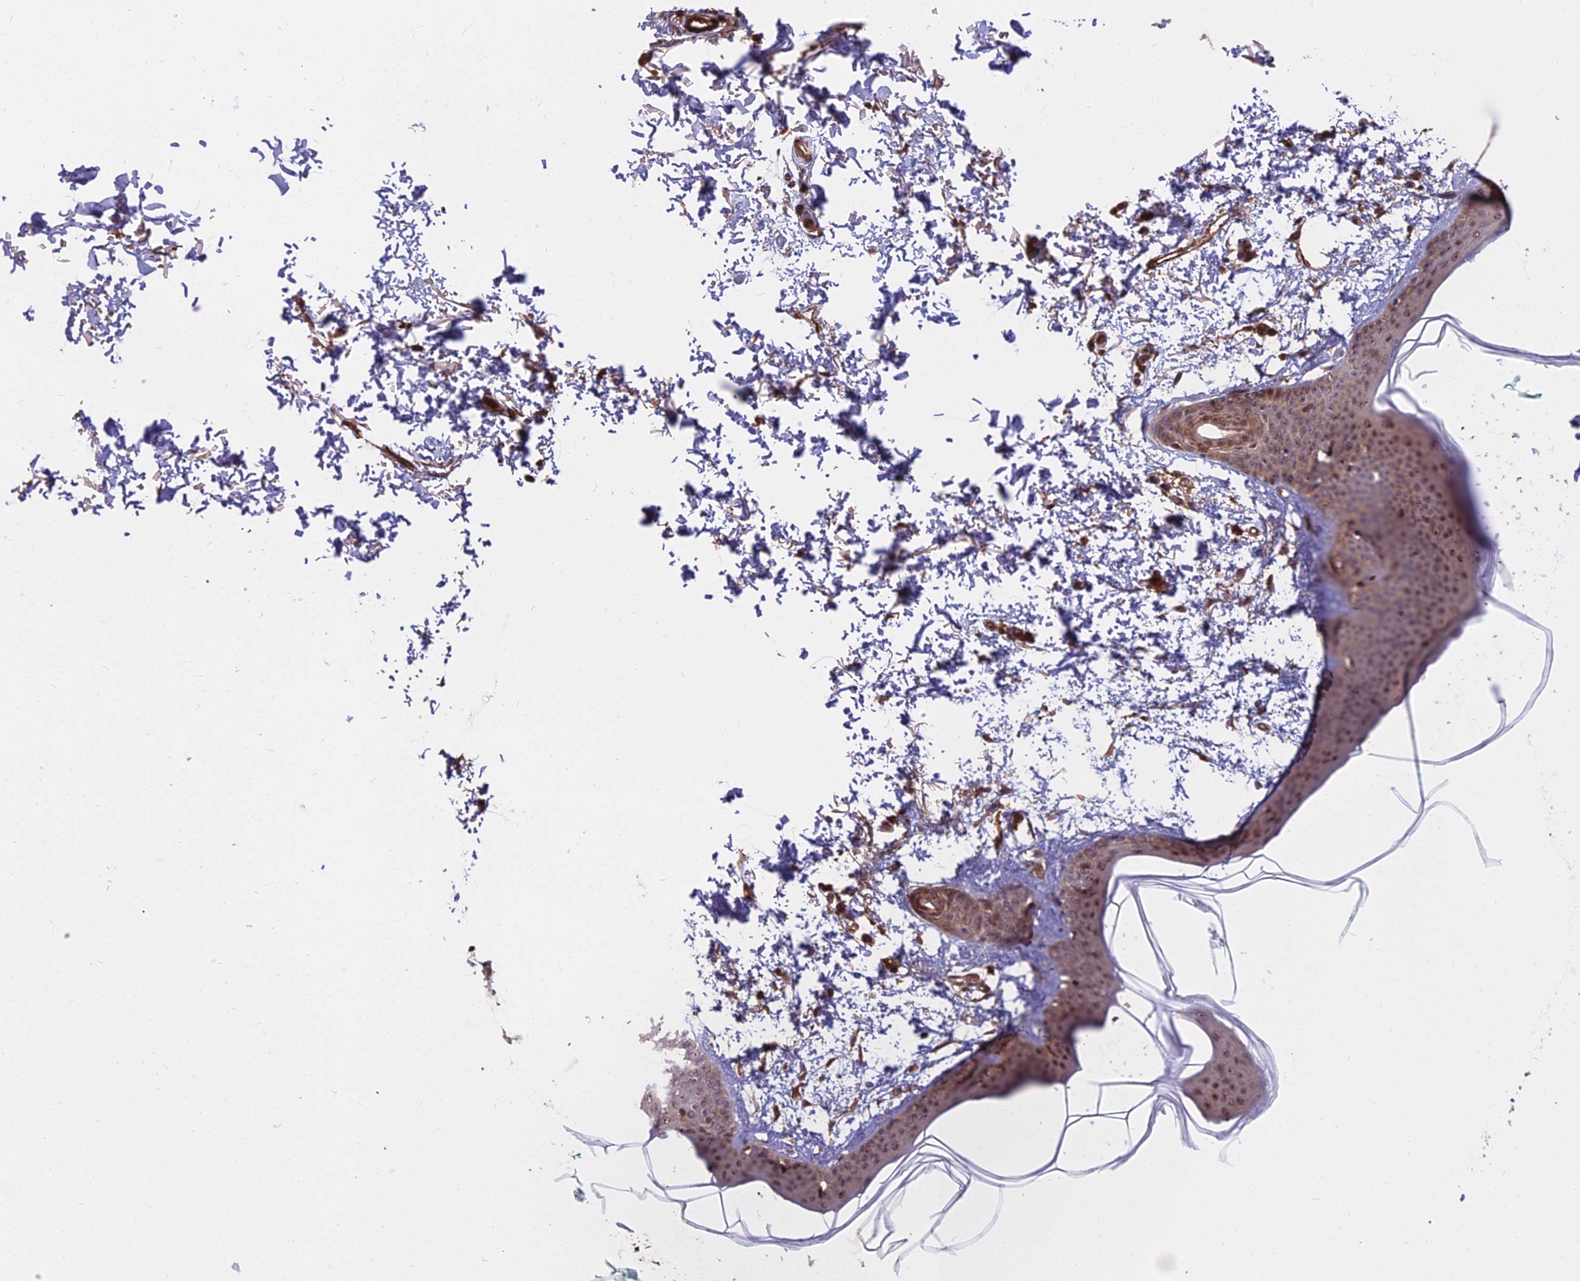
{"staining": {"intensity": "moderate", "quantity": ">75%", "location": "cytoplasmic/membranous,nuclear"}, "tissue": "skin", "cell_type": "Fibroblasts", "image_type": "normal", "snomed": [{"axis": "morphology", "description": "Normal tissue, NOS"}, {"axis": "topography", "description": "Skin"}], "caption": "Immunohistochemical staining of unremarkable skin demonstrates medium levels of moderate cytoplasmic/membranous,nuclear positivity in approximately >75% of fibroblasts. (brown staining indicates protein expression, while blue staining denotes nuclei).", "gene": "TCEA3", "patient": {"sex": "male", "age": 66}}